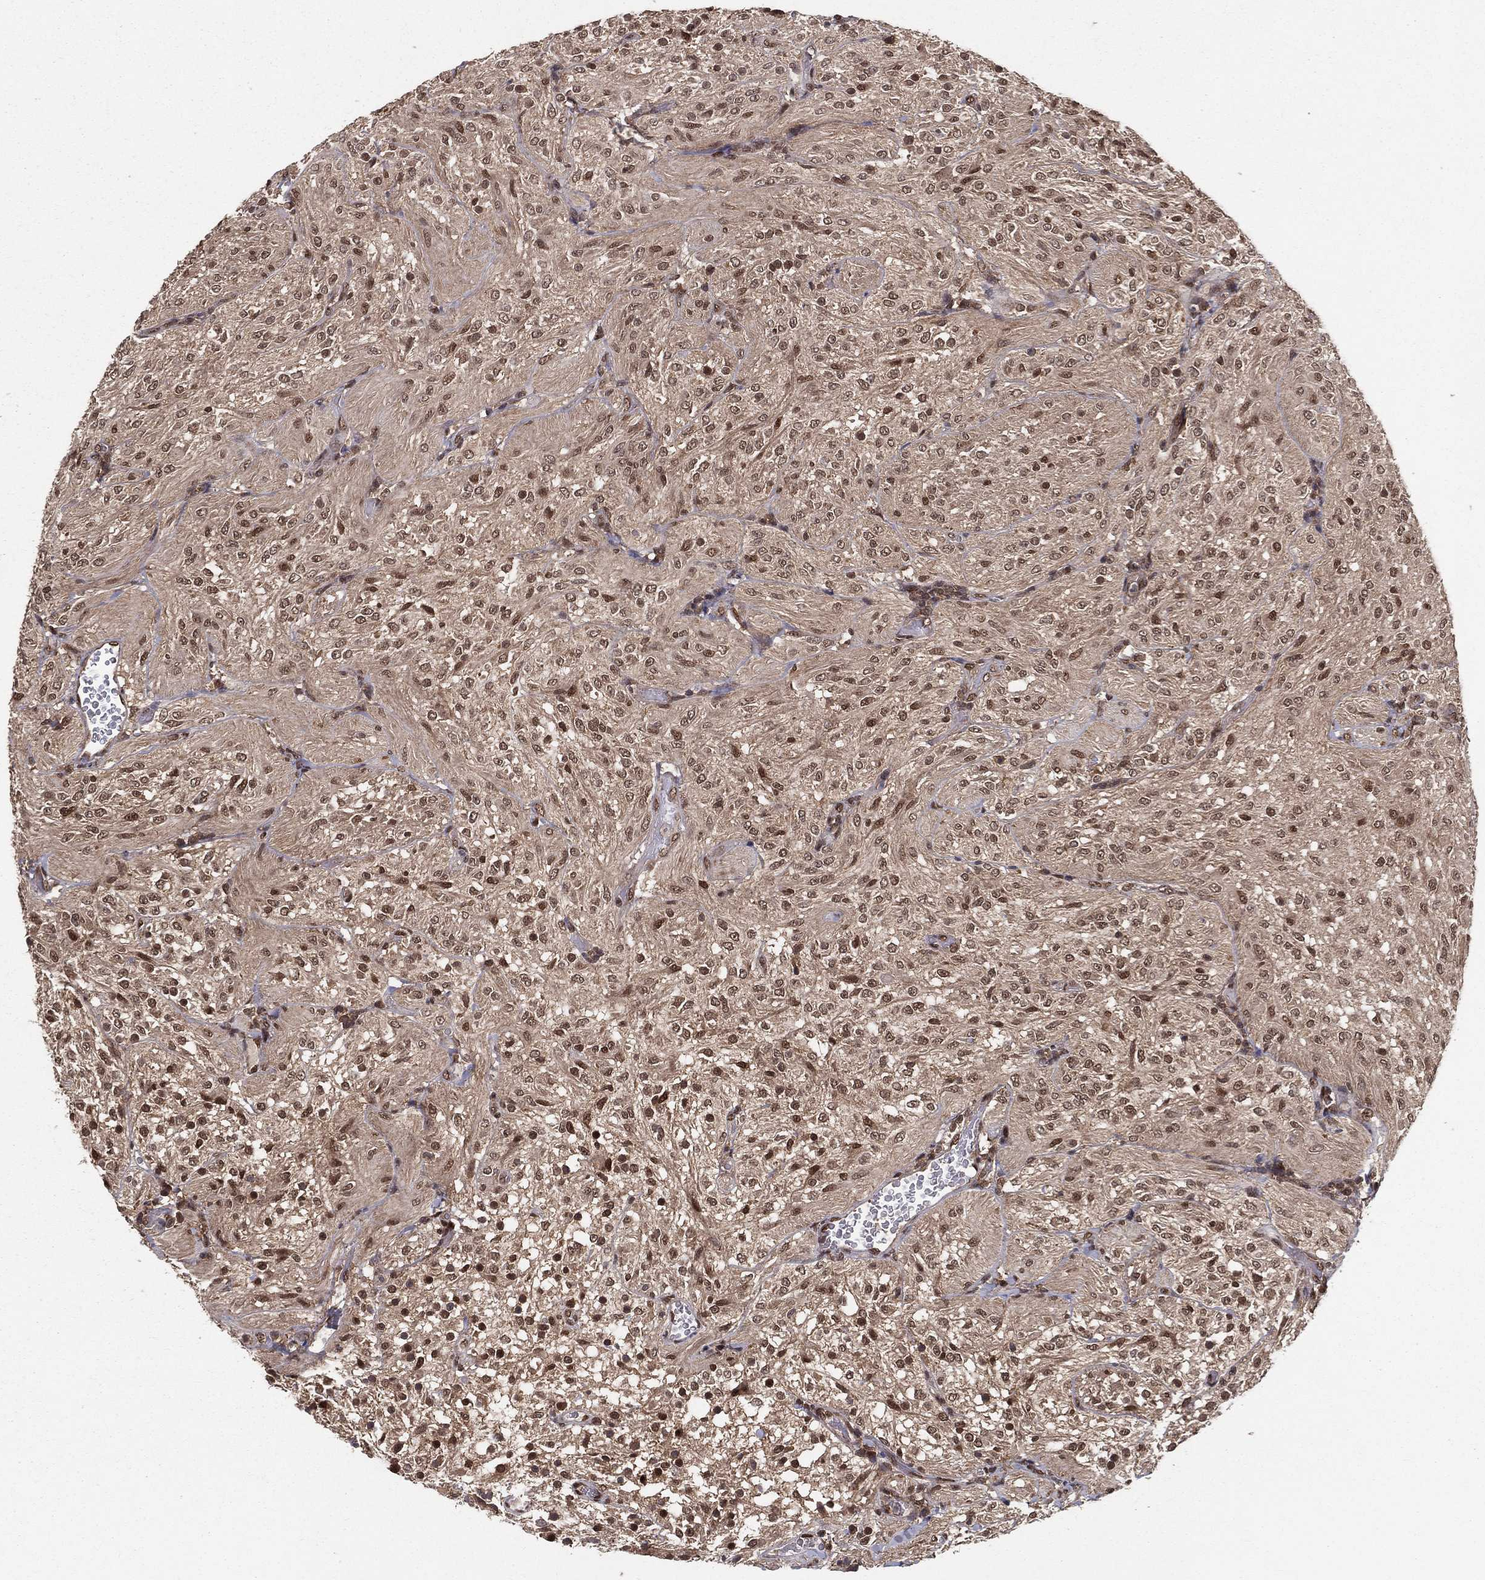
{"staining": {"intensity": "strong", "quantity": "<25%", "location": "nuclear"}, "tissue": "glioma", "cell_type": "Tumor cells", "image_type": "cancer", "snomed": [{"axis": "morphology", "description": "Glioma, malignant, Low grade"}, {"axis": "topography", "description": "Brain"}], "caption": "Protein expression analysis of human glioma reveals strong nuclear positivity in approximately <25% of tumor cells. (IHC, brightfield microscopy, high magnification).", "gene": "CARM1", "patient": {"sex": "male", "age": 3}}